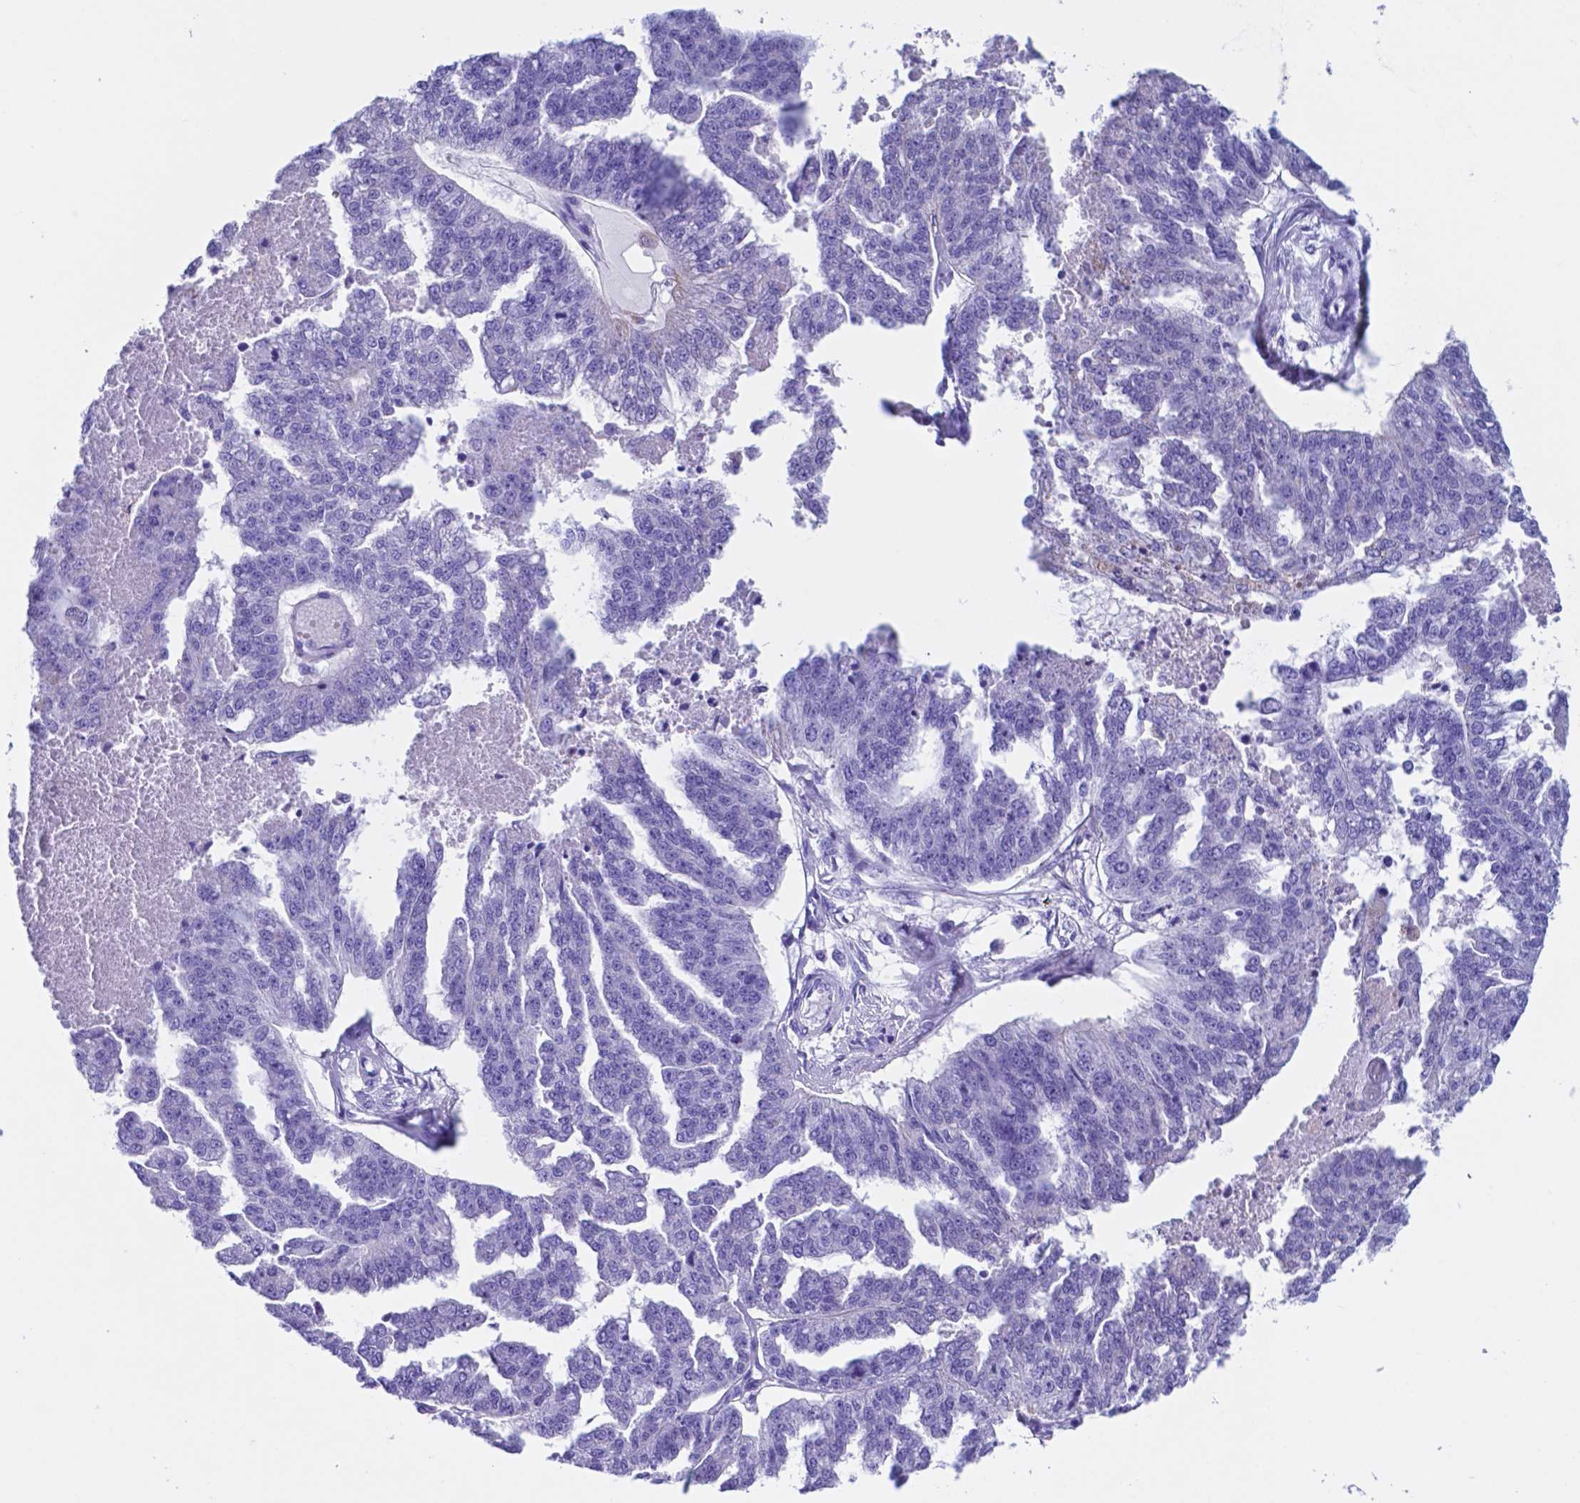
{"staining": {"intensity": "negative", "quantity": "none", "location": "none"}, "tissue": "ovarian cancer", "cell_type": "Tumor cells", "image_type": "cancer", "snomed": [{"axis": "morphology", "description": "Cystadenocarcinoma, serous, NOS"}, {"axis": "topography", "description": "Ovary"}], "caption": "IHC of human ovarian cancer reveals no staining in tumor cells.", "gene": "DNAAF8", "patient": {"sex": "female", "age": 58}}